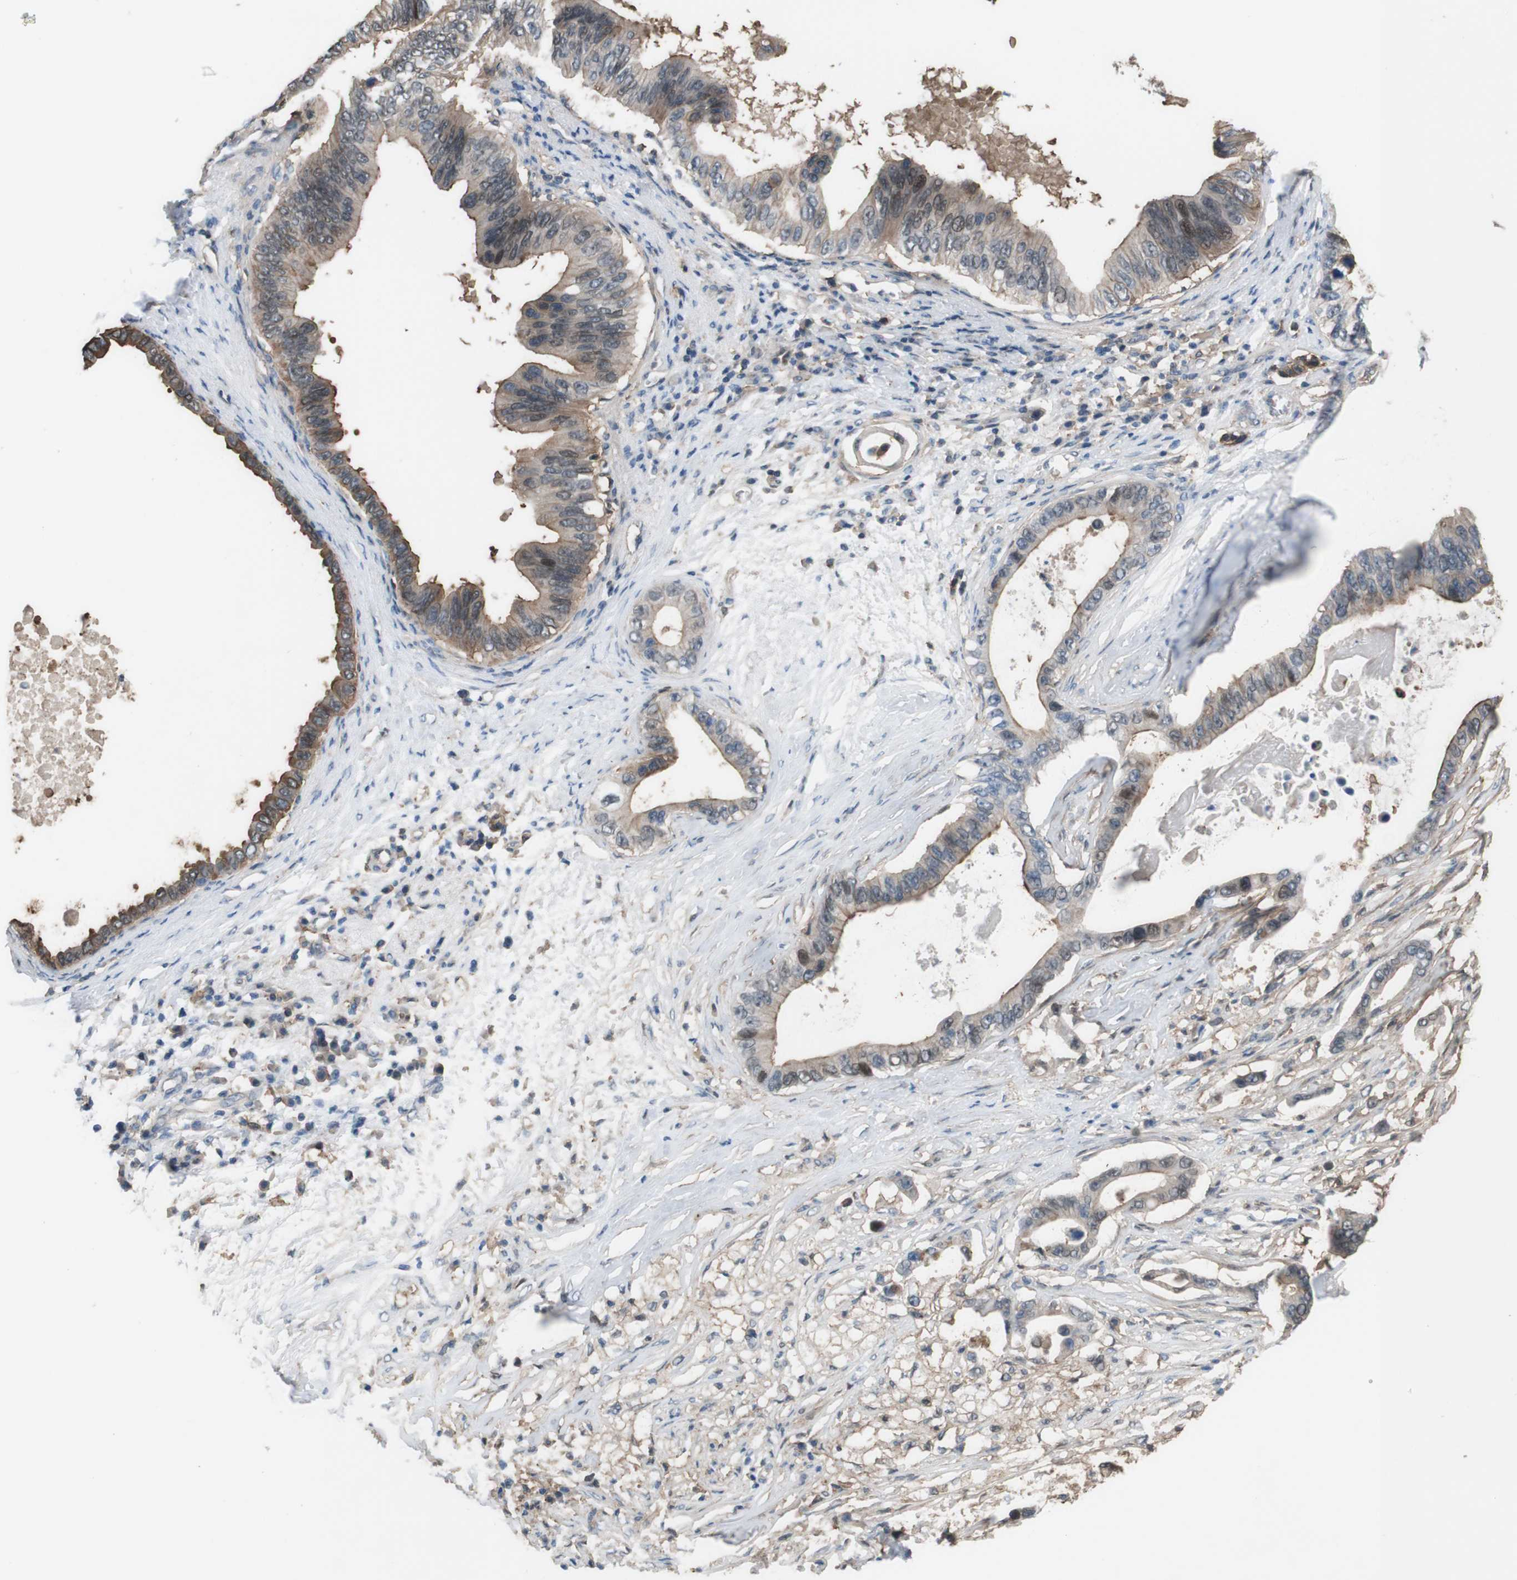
{"staining": {"intensity": "moderate", "quantity": "25%-75%", "location": "cytoplasmic/membranous"}, "tissue": "pancreatic cancer", "cell_type": "Tumor cells", "image_type": "cancer", "snomed": [{"axis": "morphology", "description": "Adenocarcinoma, NOS"}, {"axis": "topography", "description": "Pancreas"}], "caption": "Pancreatic adenocarcinoma was stained to show a protein in brown. There is medium levels of moderate cytoplasmic/membranous positivity in about 25%-75% of tumor cells.", "gene": "ATP2B1", "patient": {"sex": "male", "age": 77}}